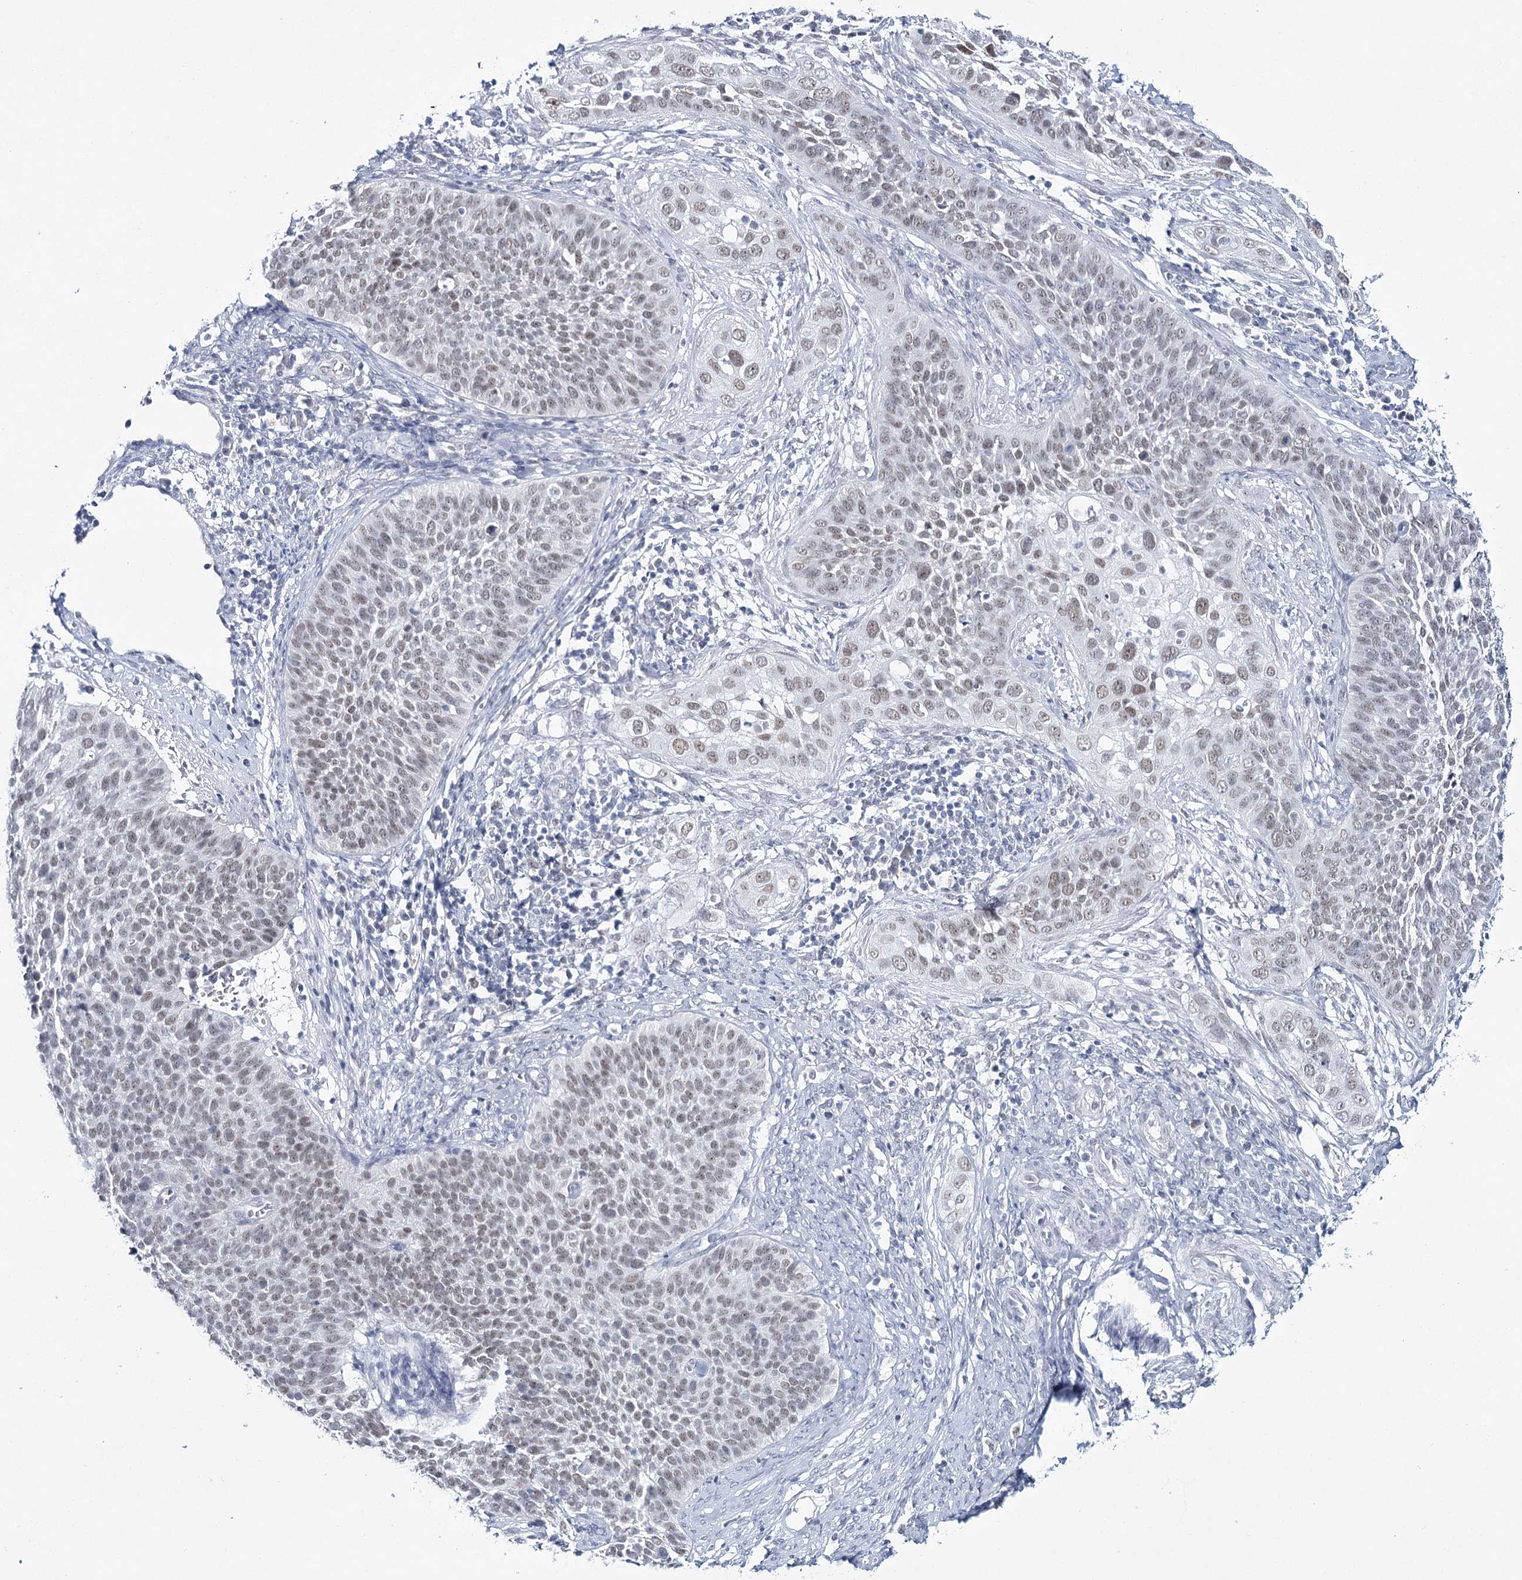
{"staining": {"intensity": "weak", "quantity": ">75%", "location": "nuclear"}, "tissue": "cervical cancer", "cell_type": "Tumor cells", "image_type": "cancer", "snomed": [{"axis": "morphology", "description": "Squamous cell carcinoma, NOS"}, {"axis": "topography", "description": "Cervix"}], "caption": "Protein analysis of cervical cancer tissue exhibits weak nuclear positivity in approximately >75% of tumor cells.", "gene": "ZC3H8", "patient": {"sex": "female", "age": 34}}